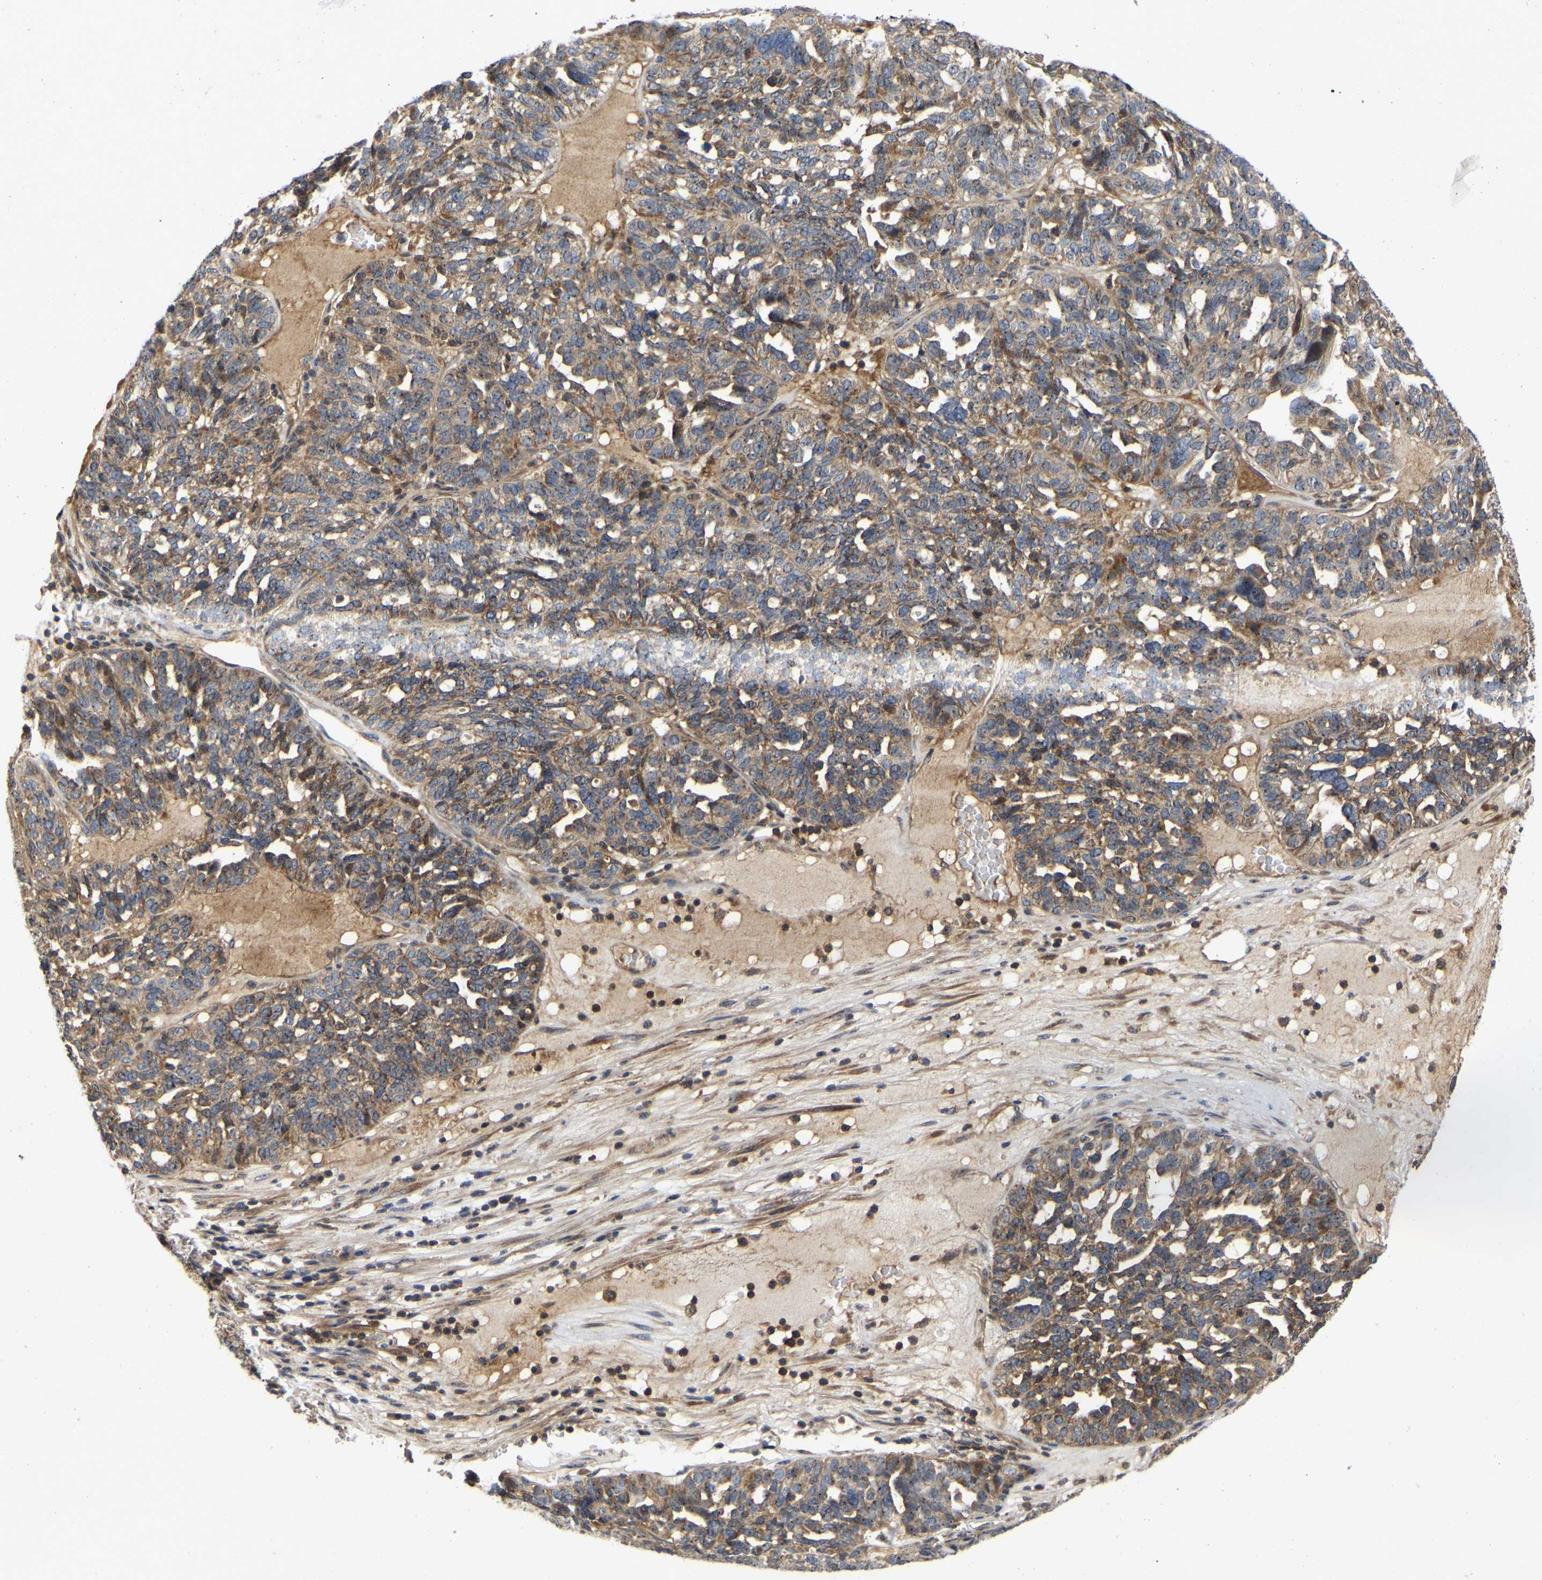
{"staining": {"intensity": "weak", "quantity": ">75%", "location": "cytoplasmic/membranous"}, "tissue": "ovarian cancer", "cell_type": "Tumor cells", "image_type": "cancer", "snomed": [{"axis": "morphology", "description": "Cystadenocarcinoma, serous, NOS"}, {"axis": "topography", "description": "Ovary"}], "caption": "Weak cytoplasmic/membranous staining is present in about >75% of tumor cells in ovarian serous cystadenocarcinoma.", "gene": "PRDM14", "patient": {"sex": "female", "age": 59}}